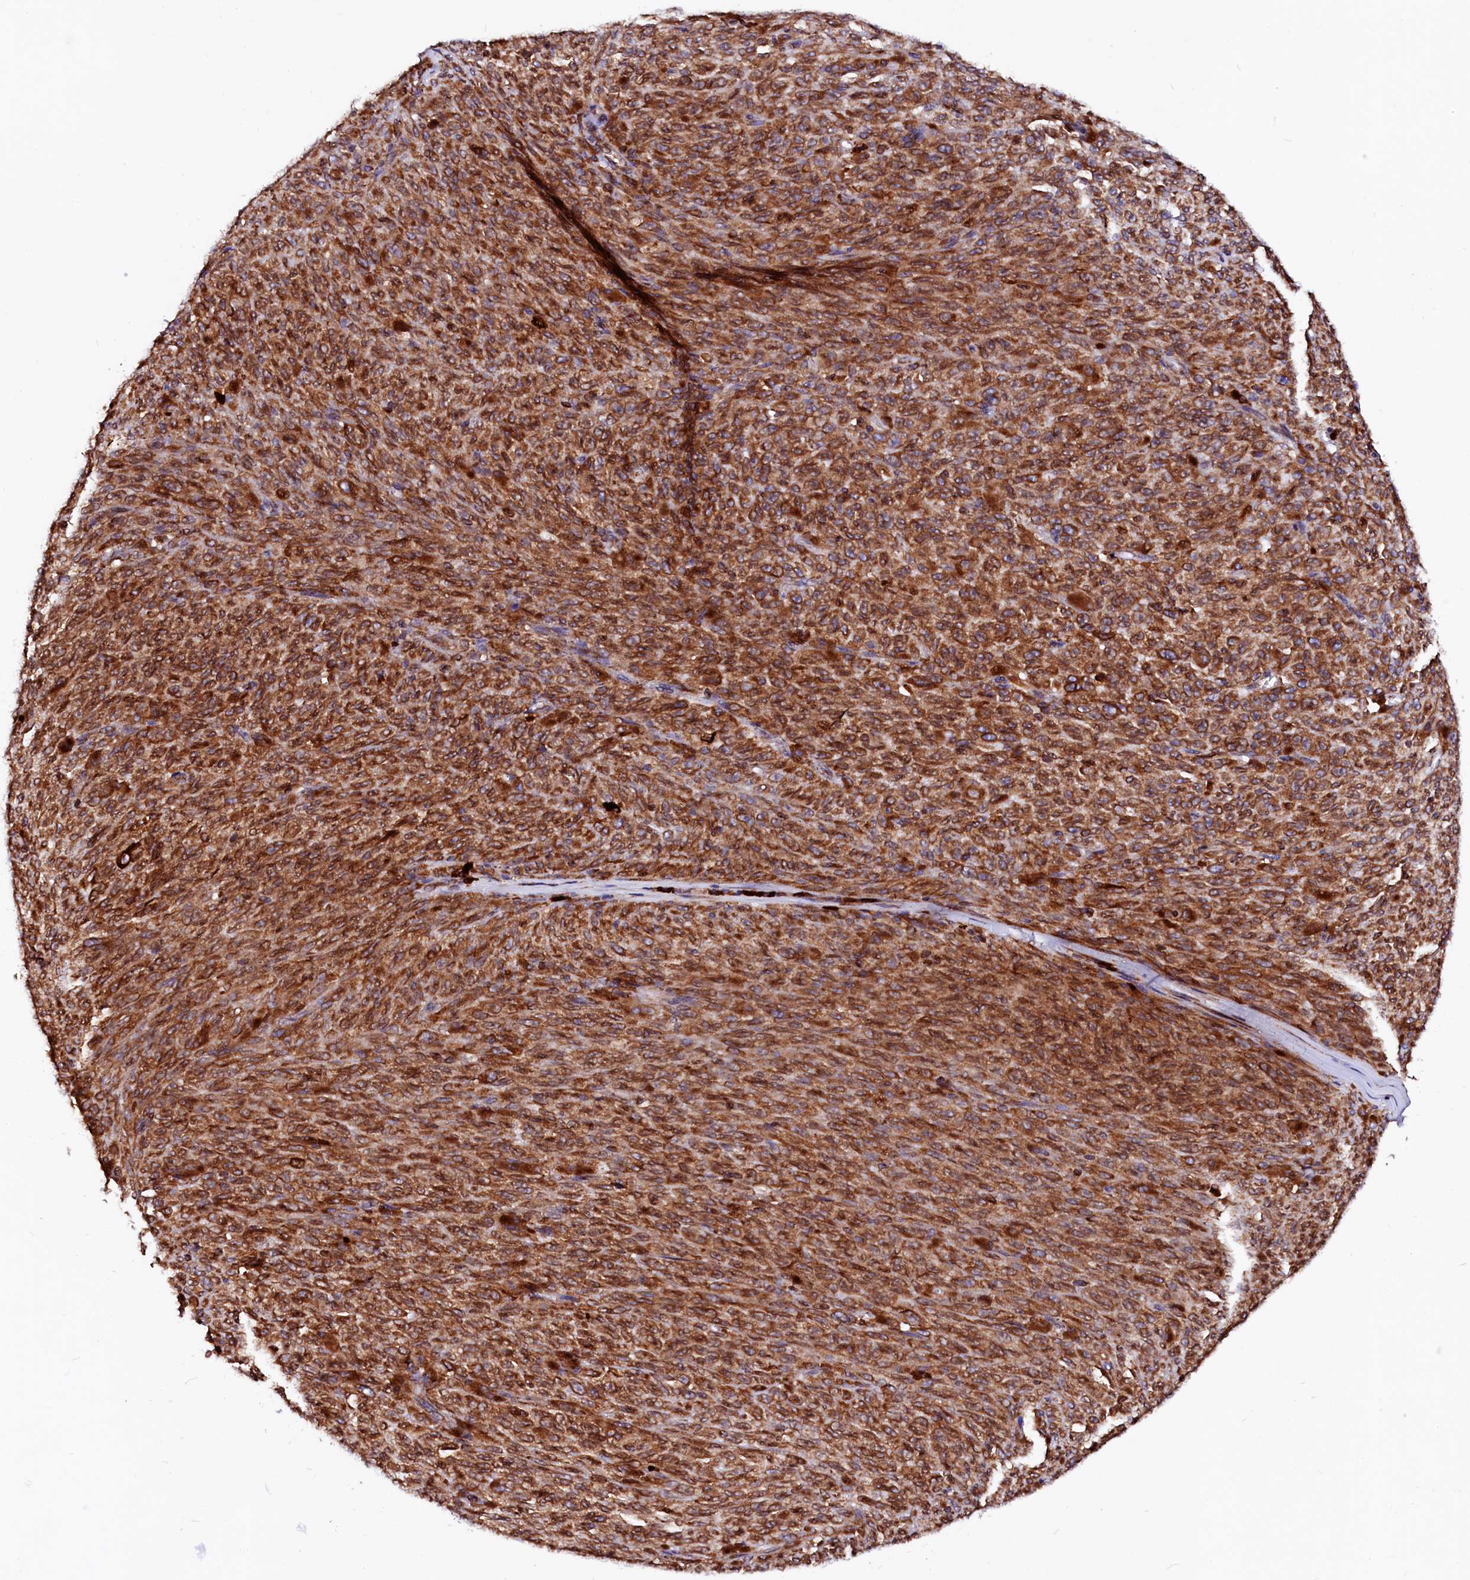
{"staining": {"intensity": "strong", "quantity": ">75%", "location": "cytoplasmic/membranous"}, "tissue": "melanoma", "cell_type": "Tumor cells", "image_type": "cancer", "snomed": [{"axis": "morphology", "description": "Malignant melanoma, NOS"}, {"axis": "topography", "description": "Skin"}], "caption": "Human melanoma stained with a brown dye shows strong cytoplasmic/membranous positive positivity in about >75% of tumor cells.", "gene": "DERL1", "patient": {"sex": "female", "age": 82}}